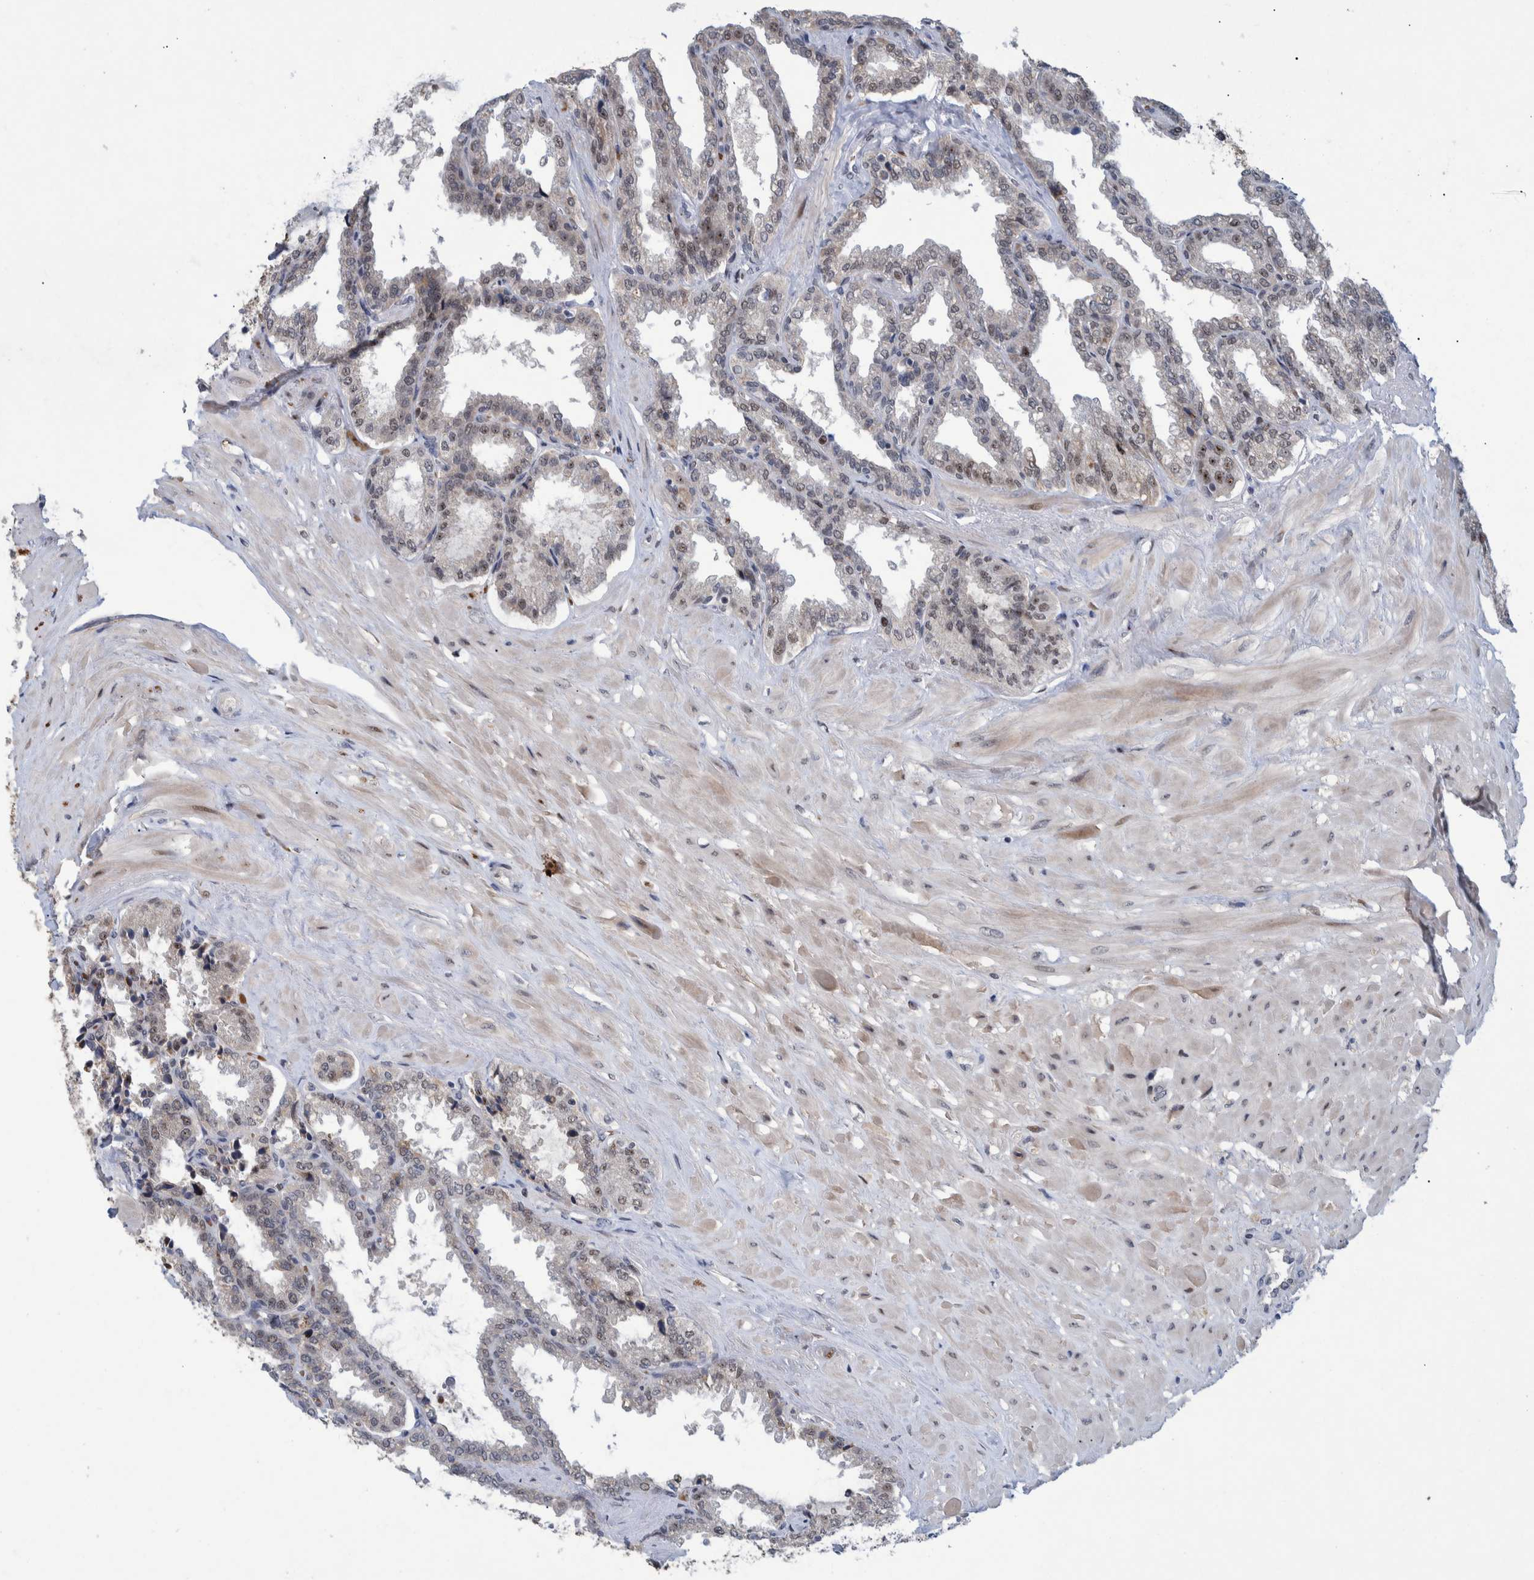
{"staining": {"intensity": "moderate", "quantity": "25%-75%", "location": "cytoplasmic/membranous,nuclear"}, "tissue": "seminal vesicle", "cell_type": "Glandular cells", "image_type": "normal", "snomed": [{"axis": "morphology", "description": "Normal tissue, NOS"}, {"axis": "topography", "description": "Seminal veicle"}], "caption": "Immunohistochemical staining of normal seminal vesicle reveals 25%-75% levels of moderate cytoplasmic/membranous,nuclear protein expression in about 25%-75% of glandular cells. Immunohistochemistry (ihc) stains the protein in brown and the nuclei are stained blue.", "gene": "ESRP1", "patient": {"sex": "male", "age": 46}}